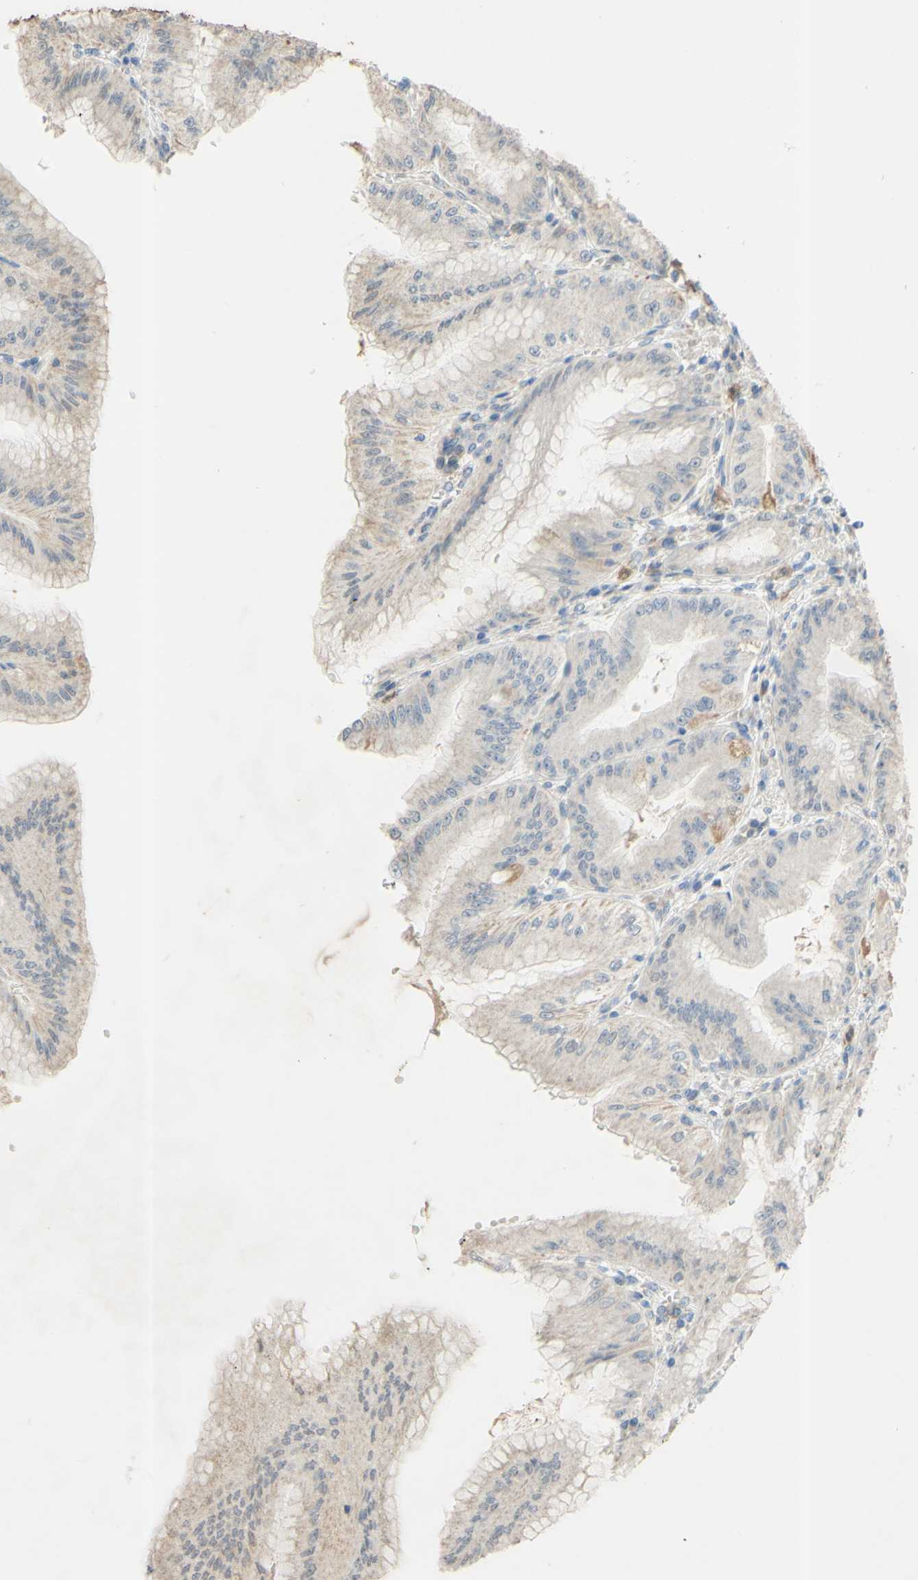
{"staining": {"intensity": "moderate", "quantity": "25%-75%", "location": "cytoplasmic/membranous"}, "tissue": "stomach", "cell_type": "Glandular cells", "image_type": "normal", "snomed": [{"axis": "morphology", "description": "Normal tissue, NOS"}, {"axis": "topography", "description": "Stomach, lower"}], "caption": "Normal stomach was stained to show a protein in brown. There is medium levels of moderate cytoplasmic/membranous expression in approximately 25%-75% of glandular cells.", "gene": "GATA1", "patient": {"sex": "male", "age": 71}}